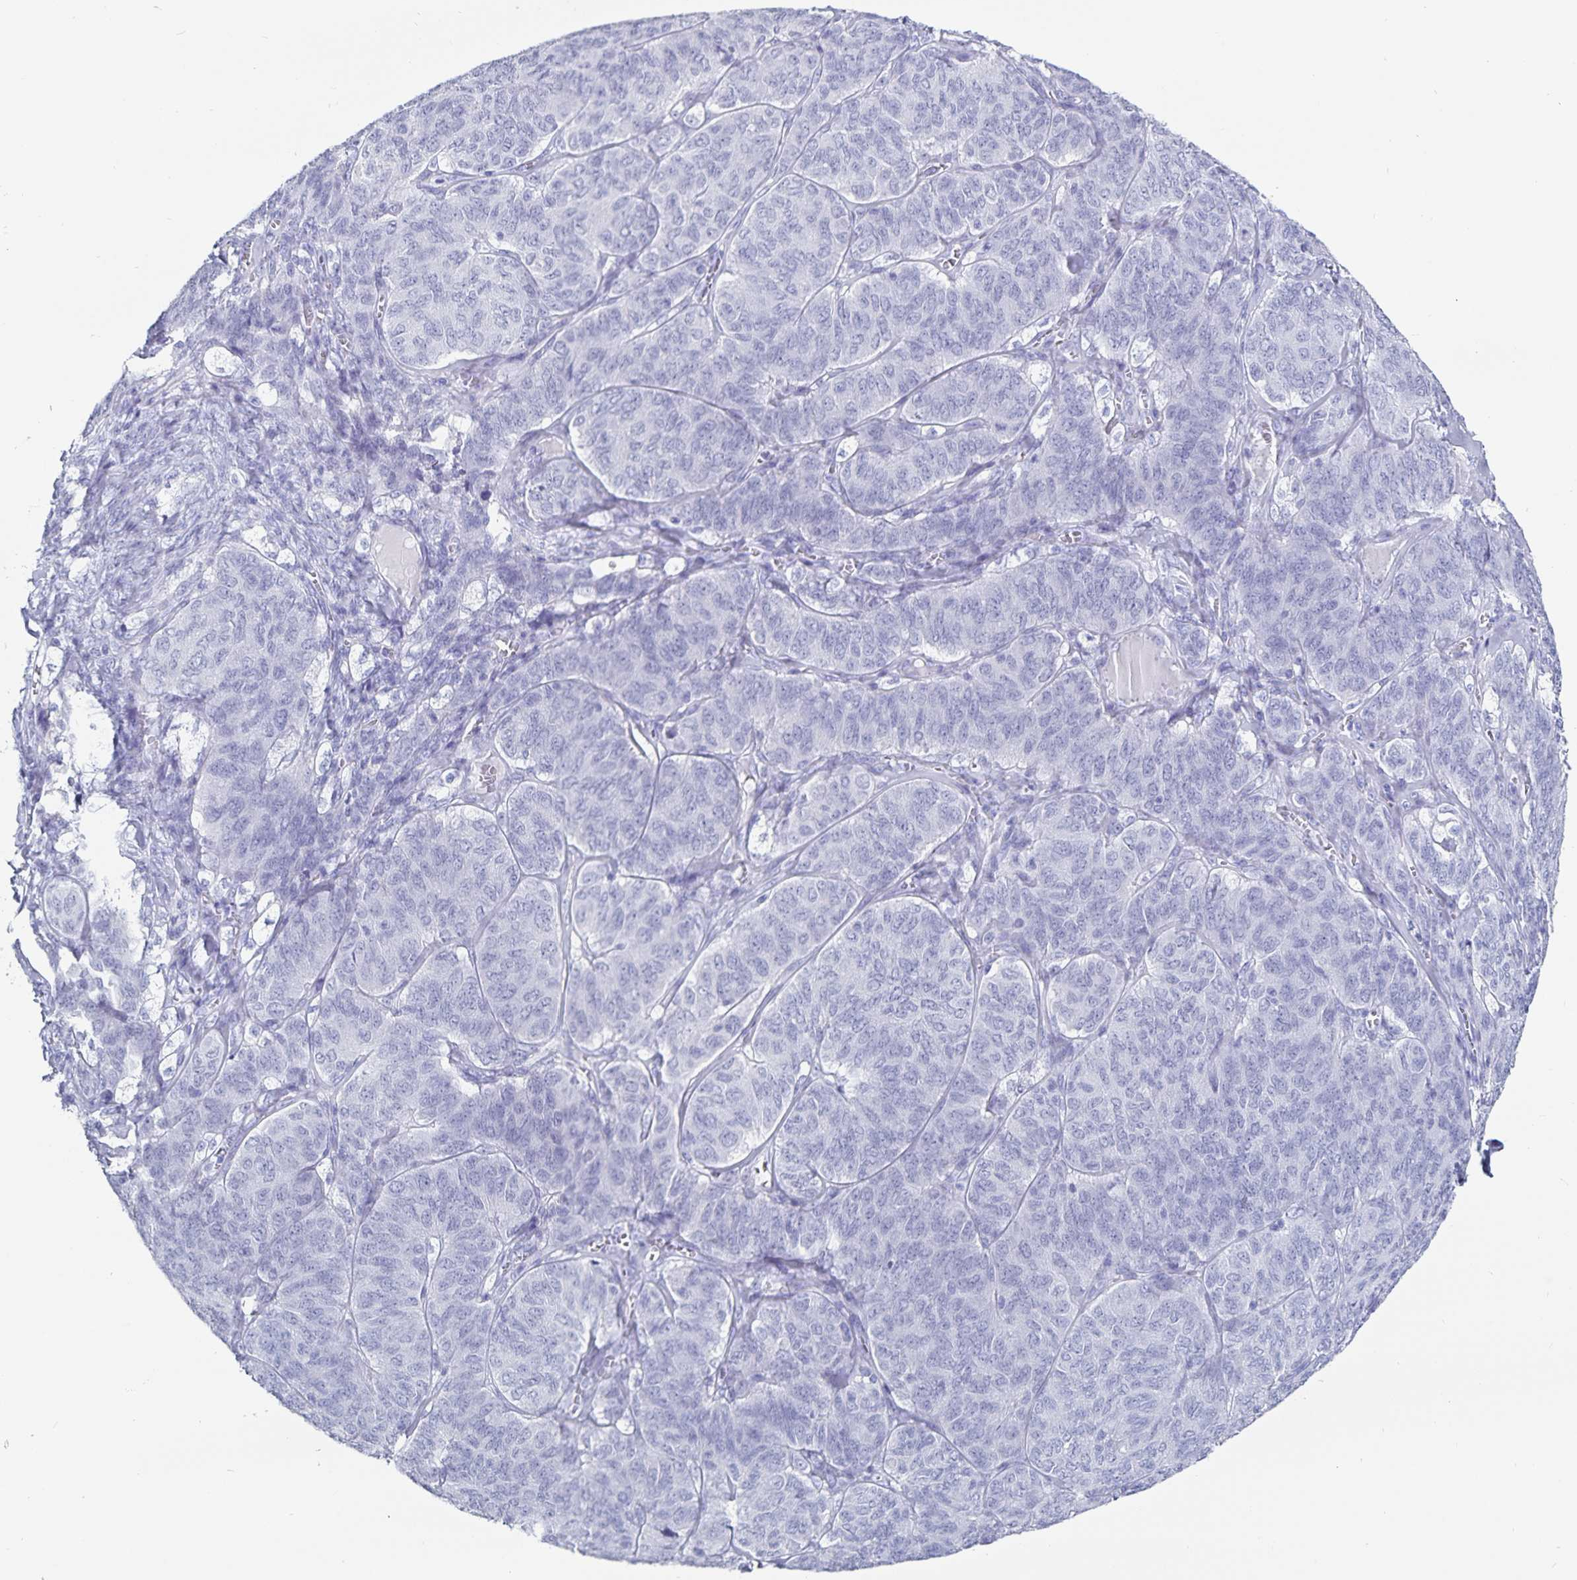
{"staining": {"intensity": "negative", "quantity": "none", "location": "none"}, "tissue": "ovarian cancer", "cell_type": "Tumor cells", "image_type": "cancer", "snomed": [{"axis": "morphology", "description": "Carcinoma, endometroid"}, {"axis": "topography", "description": "Ovary"}], "caption": "Tumor cells show no significant protein positivity in ovarian endometroid carcinoma.", "gene": "C19orf73", "patient": {"sex": "female", "age": 80}}